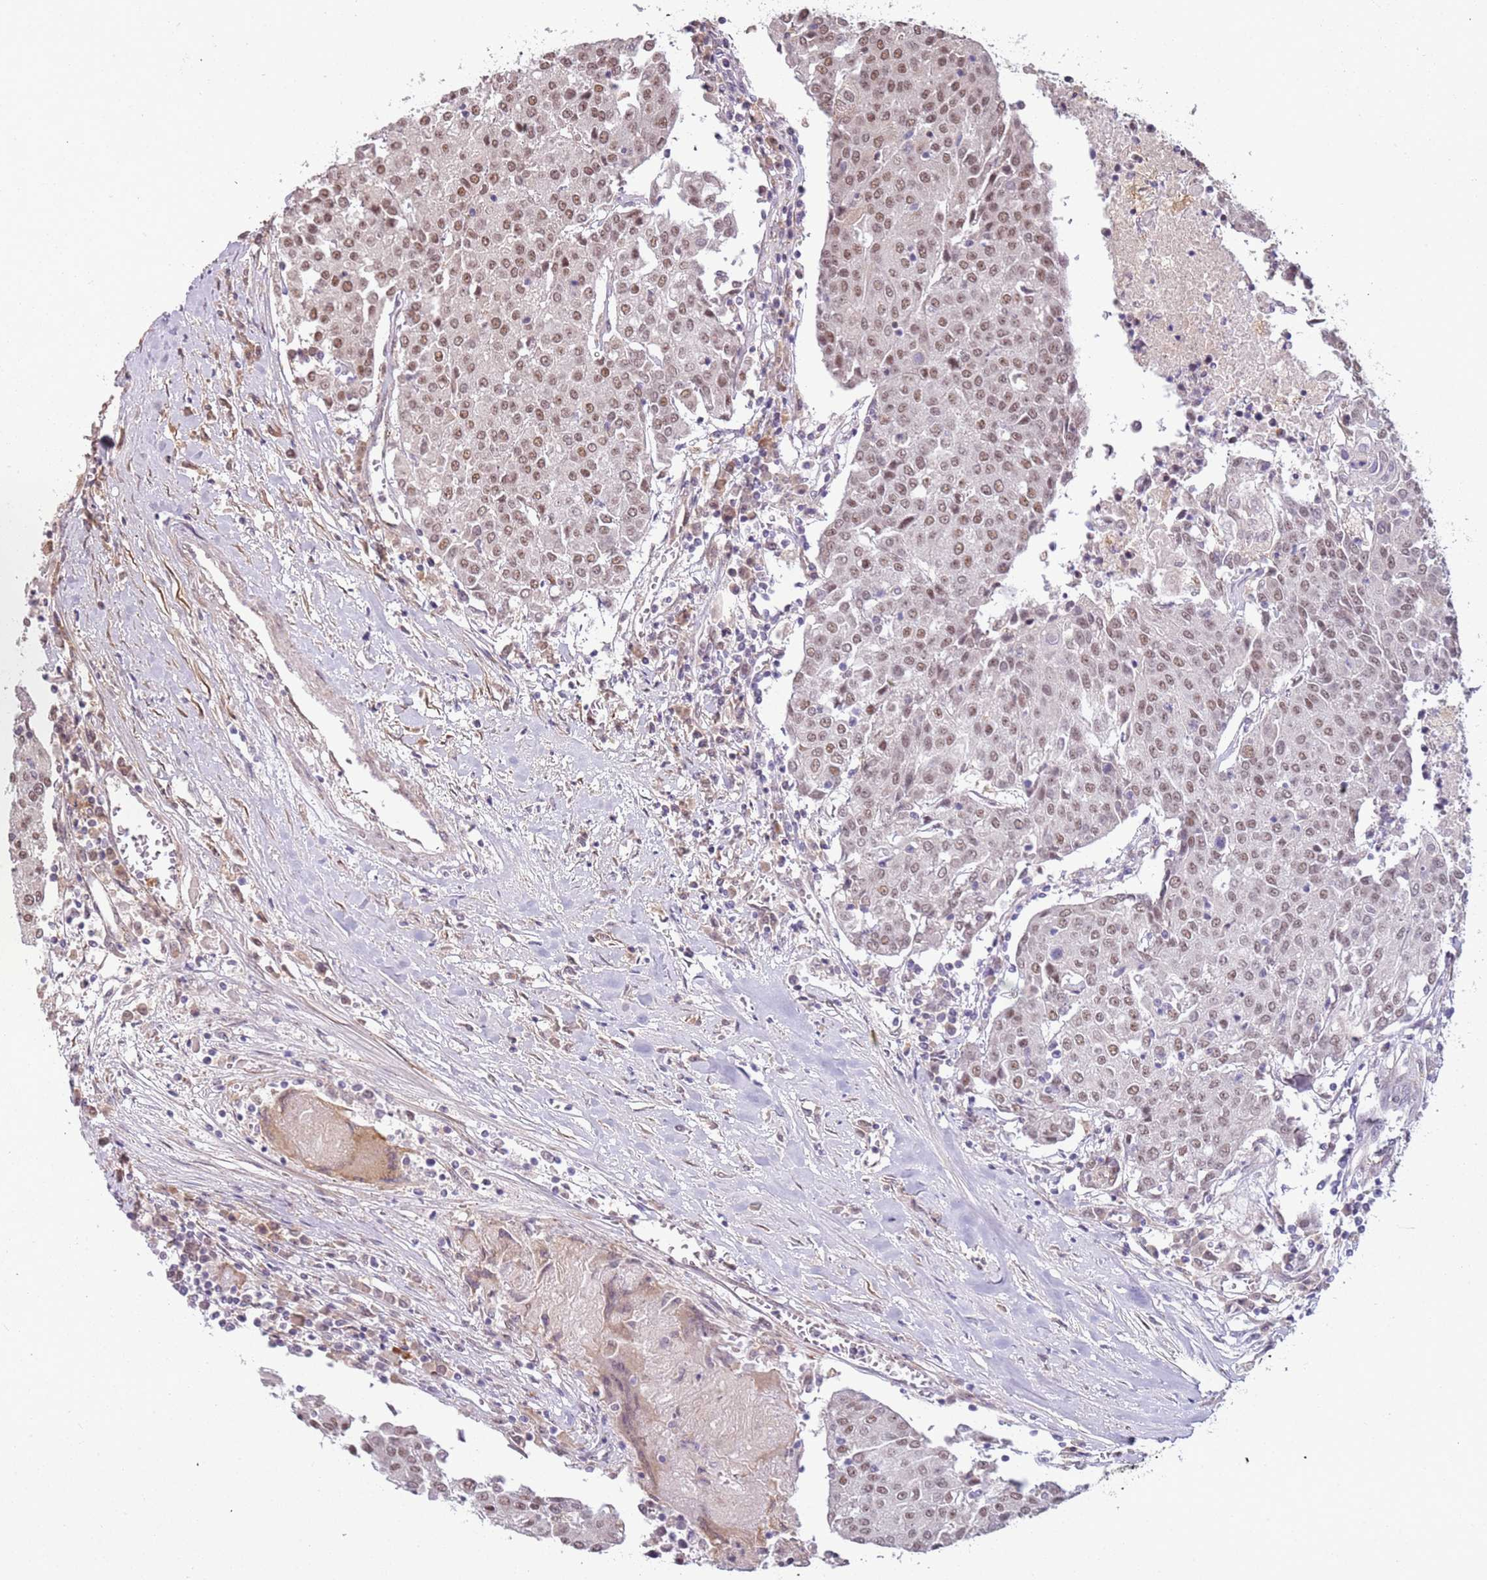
{"staining": {"intensity": "moderate", "quantity": ">75%", "location": "nuclear"}, "tissue": "urothelial cancer", "cell_type": "Tumor cells", "image_type": "cancer", "snomed": [{"axis": "morphology", "description": "Urothelial carcinoma, High grade"}, {"axis": "topography", "description": "Urinary bladder"}], "caption": "Urothelial carcinoma (high-grade) tissue exhibits moderate nuclear staining in approximately >75% of tumor cells", "gene": "POLR3H", "patient": {"sex": "female", "age": 85}}